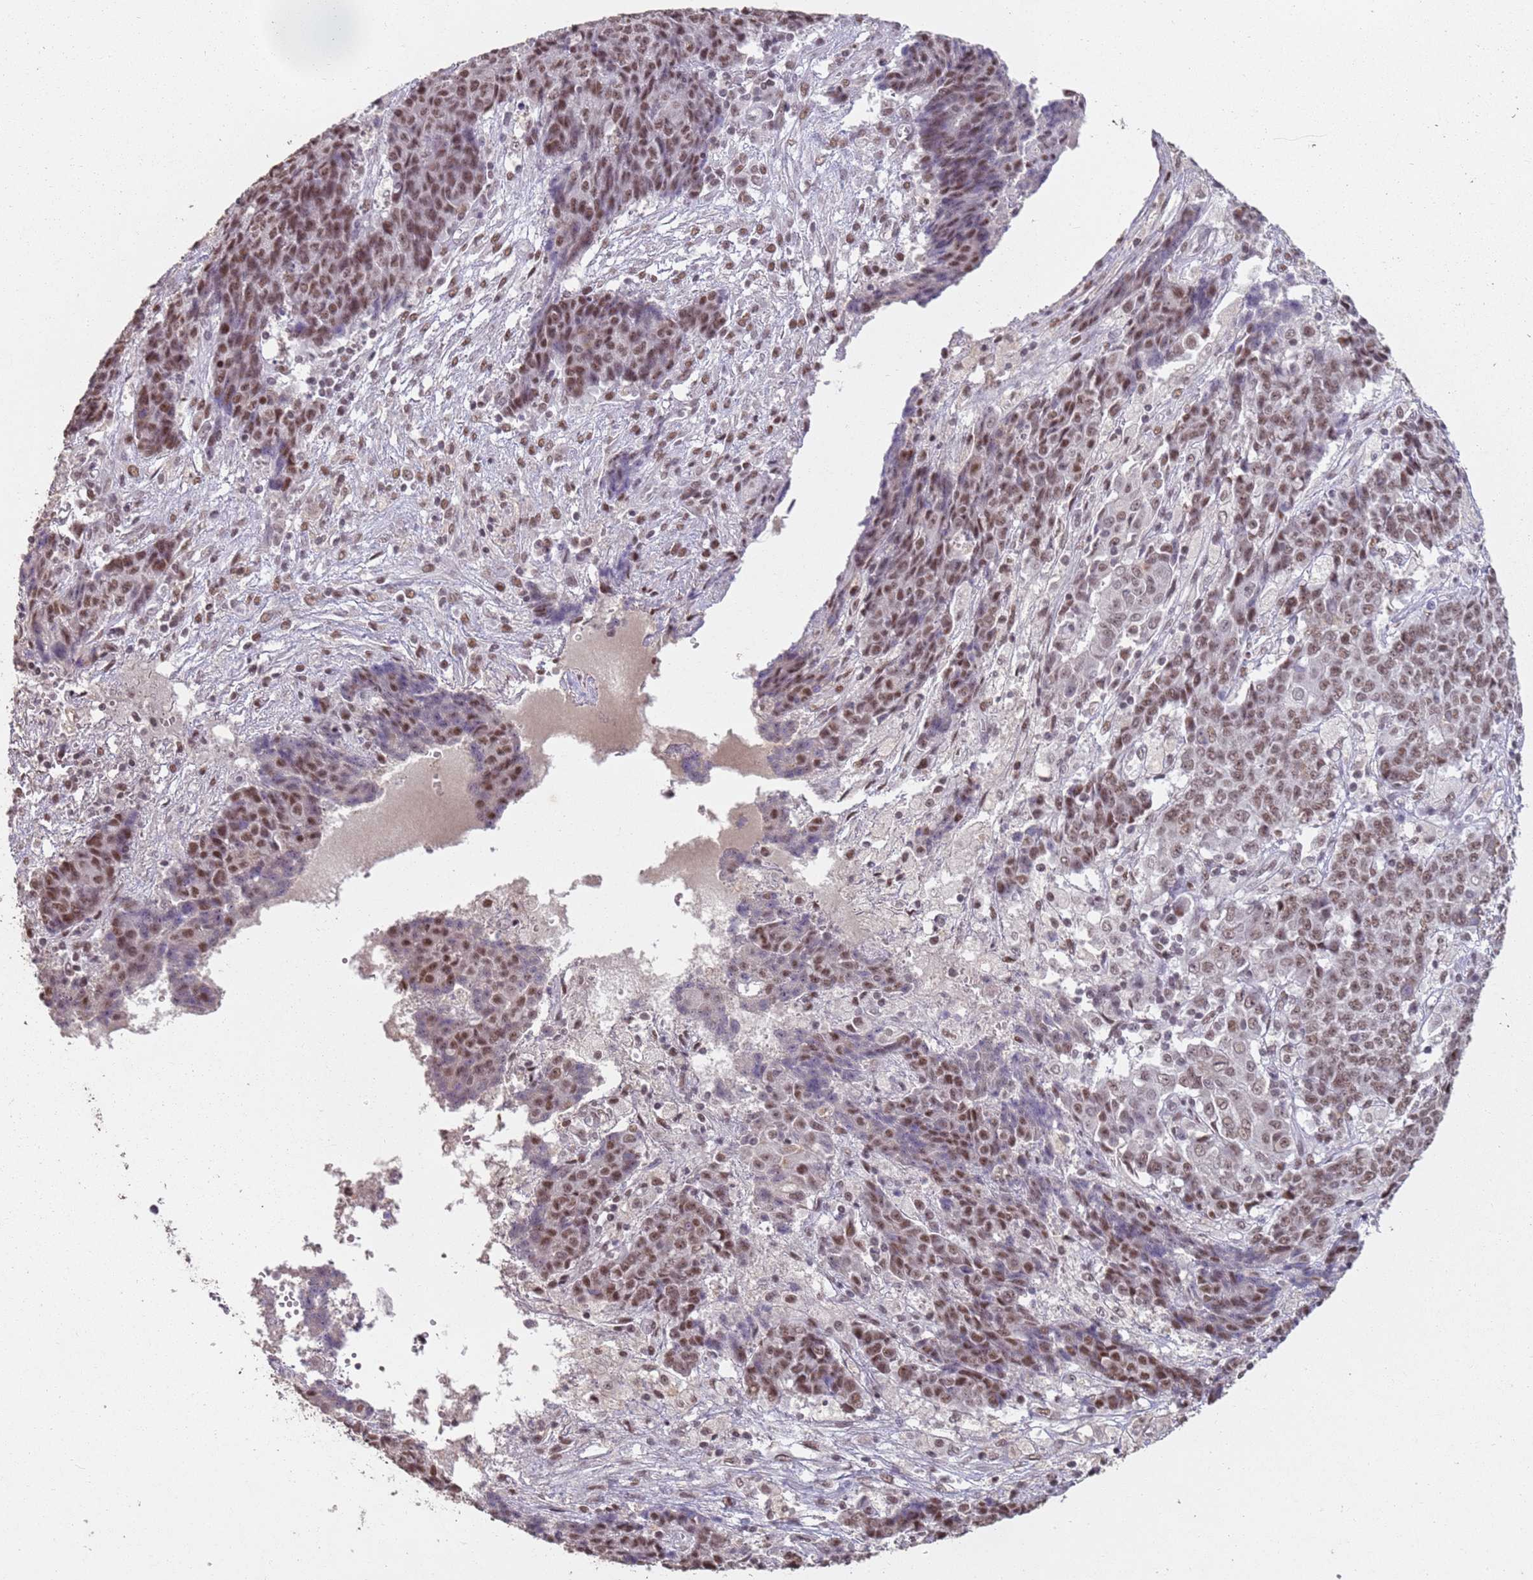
{"staining": {"intensity": "moderate", "quantity": ">75%", "location": "nuclear"}, "tissue": "ovarian cancer", "cell_type": "Tumor cells", "image_type": "cancer", "snomed": [{"axis": "morphology", "description": "Carcinoma, endometroid"}, {"axis": "topography", "description": "Ovary"}], "caption": "Immunohistochemical staining of human endometroid carcinoma (ovarian) demonstrates medium levels of moderate nuclear protein staining in approximately >75% of tumor cells.", "gene": "ARL14EP", "patient": {"sex": "female", "age": 42}}